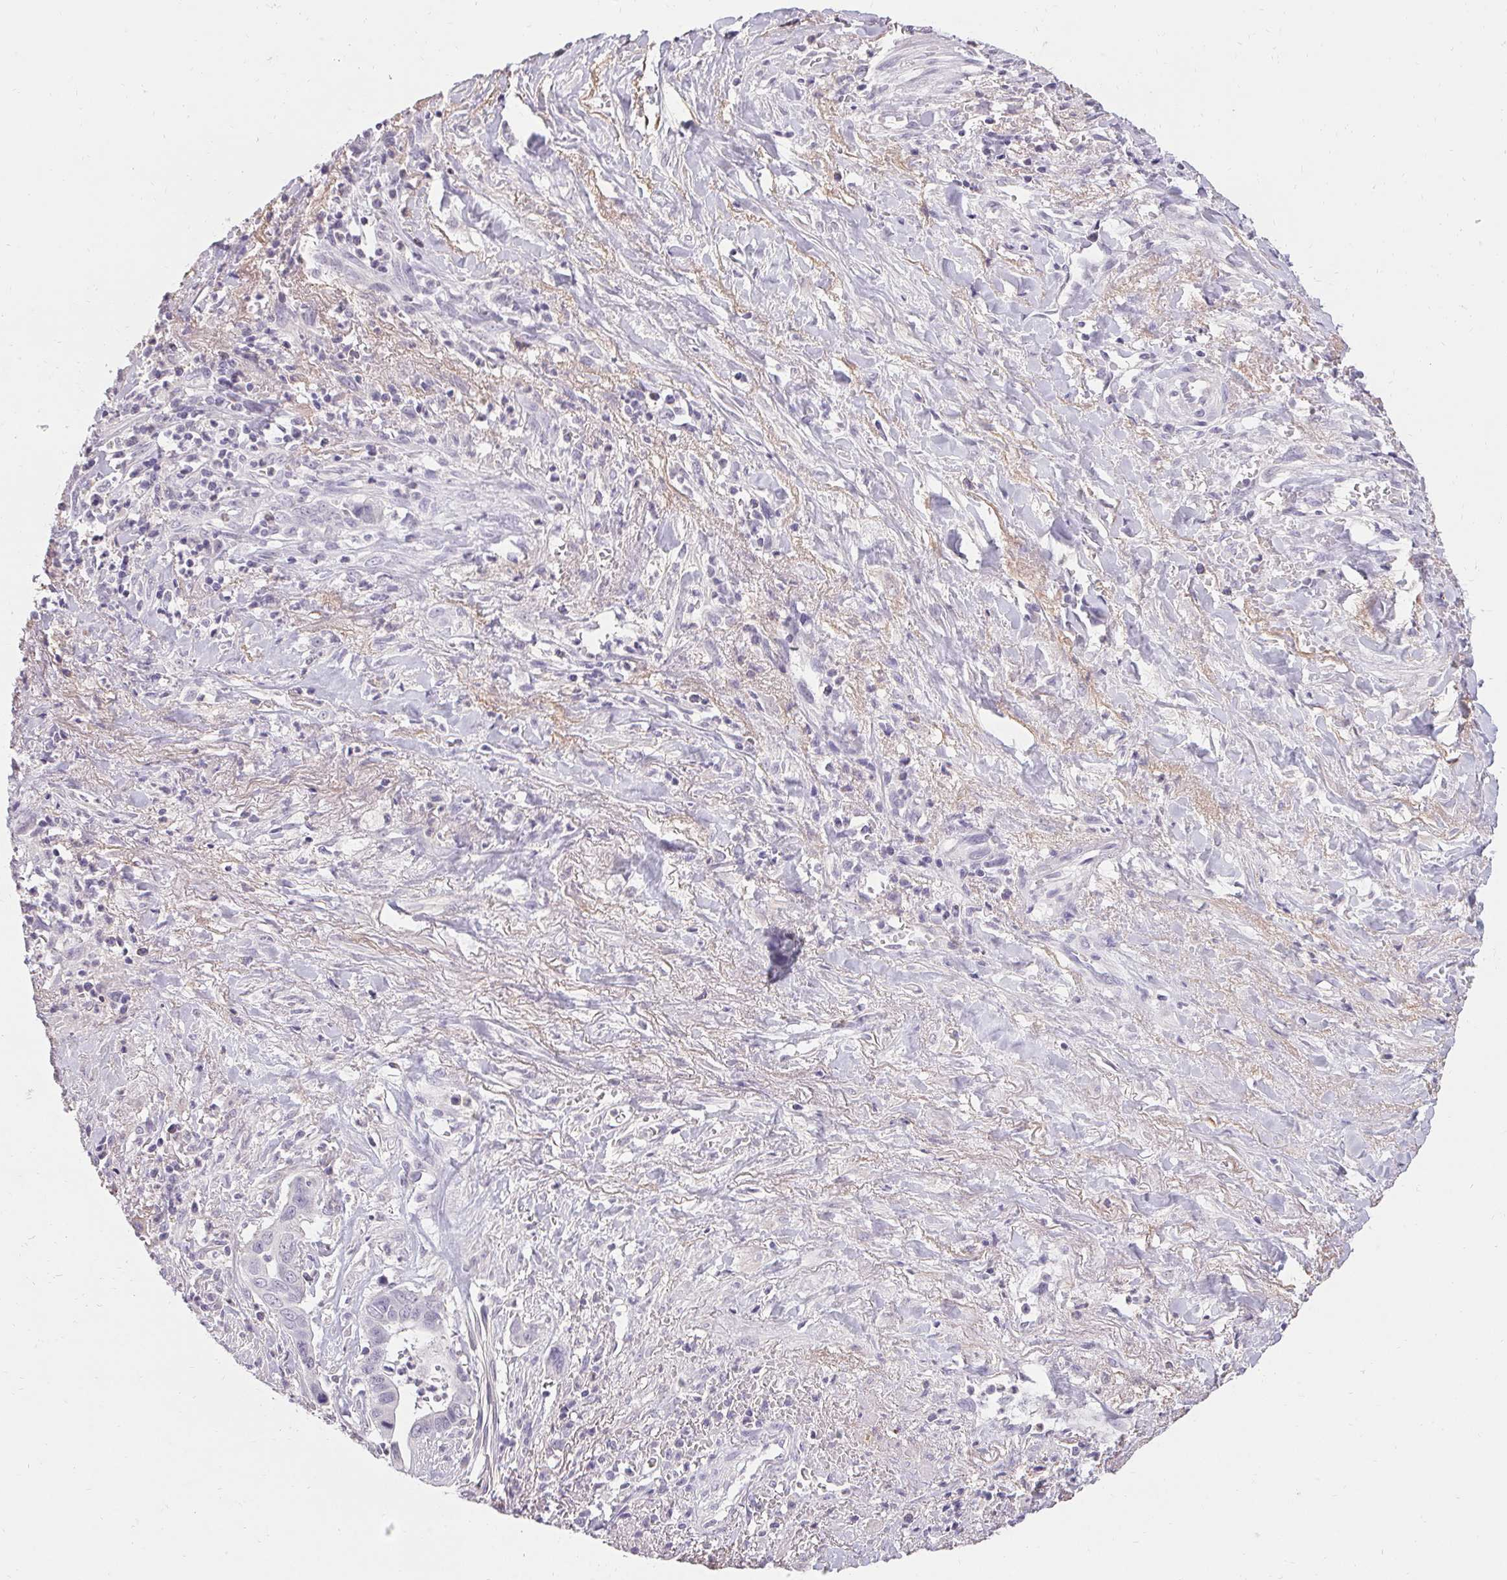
{"staining": {"intensity": "negative", "quantity": "none", "location": "none"}, "tissue": "liver cancer", "cell_type": "Tumor cells", "image_type": "cancer", "snomed": [{"axis": "morphology", "description": "Cholangiocarcinoma"}, {"axis": "topography", "description": "Liver"}], "caption": "This is an immunohistochemistry image of liver cholangiocarcinoma. There is no expression in tumor cells.", "gene": "PMEL", "patient": {"sex": "female", "age": 79}}